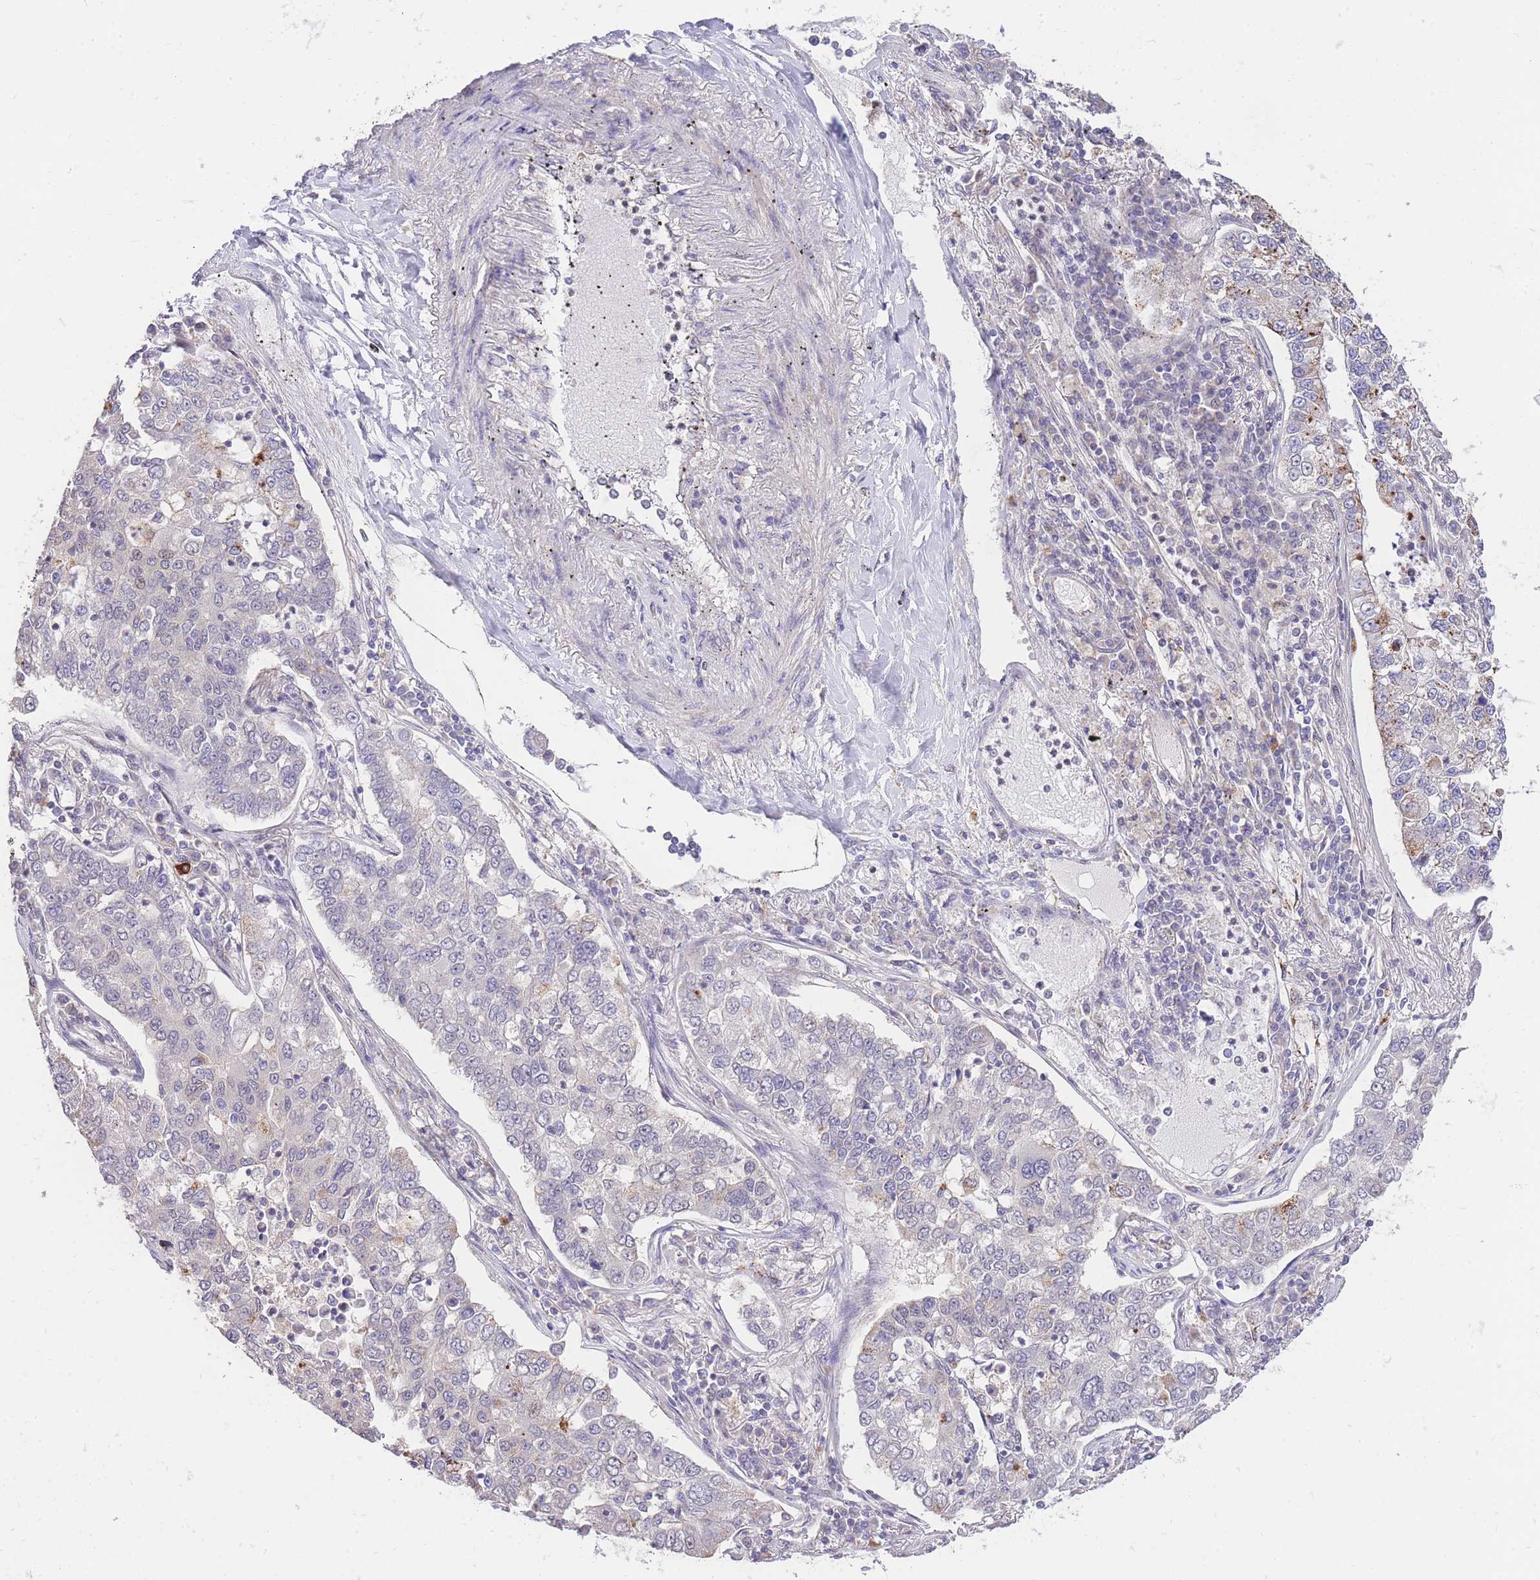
{"staining": {"intensity": "negative", "quantity": "none", "location": "none"}, "tissue": "lung cancer", "cell_type": "Tumor cells", "image_type": "cancer", "snomed": [{"axis": "morphology", "description": "Adenocarcinoma, NOS"}, {"axis": "topography", "description": "Lung"}], "caption": "Immunohistochemical staining of lung adenocarcinoma reveals no significant positivity in tumor cells. Nuclei are stained in blue.", "gene": "UBXN7", "patient": {"sex": "male", "age": 49}}